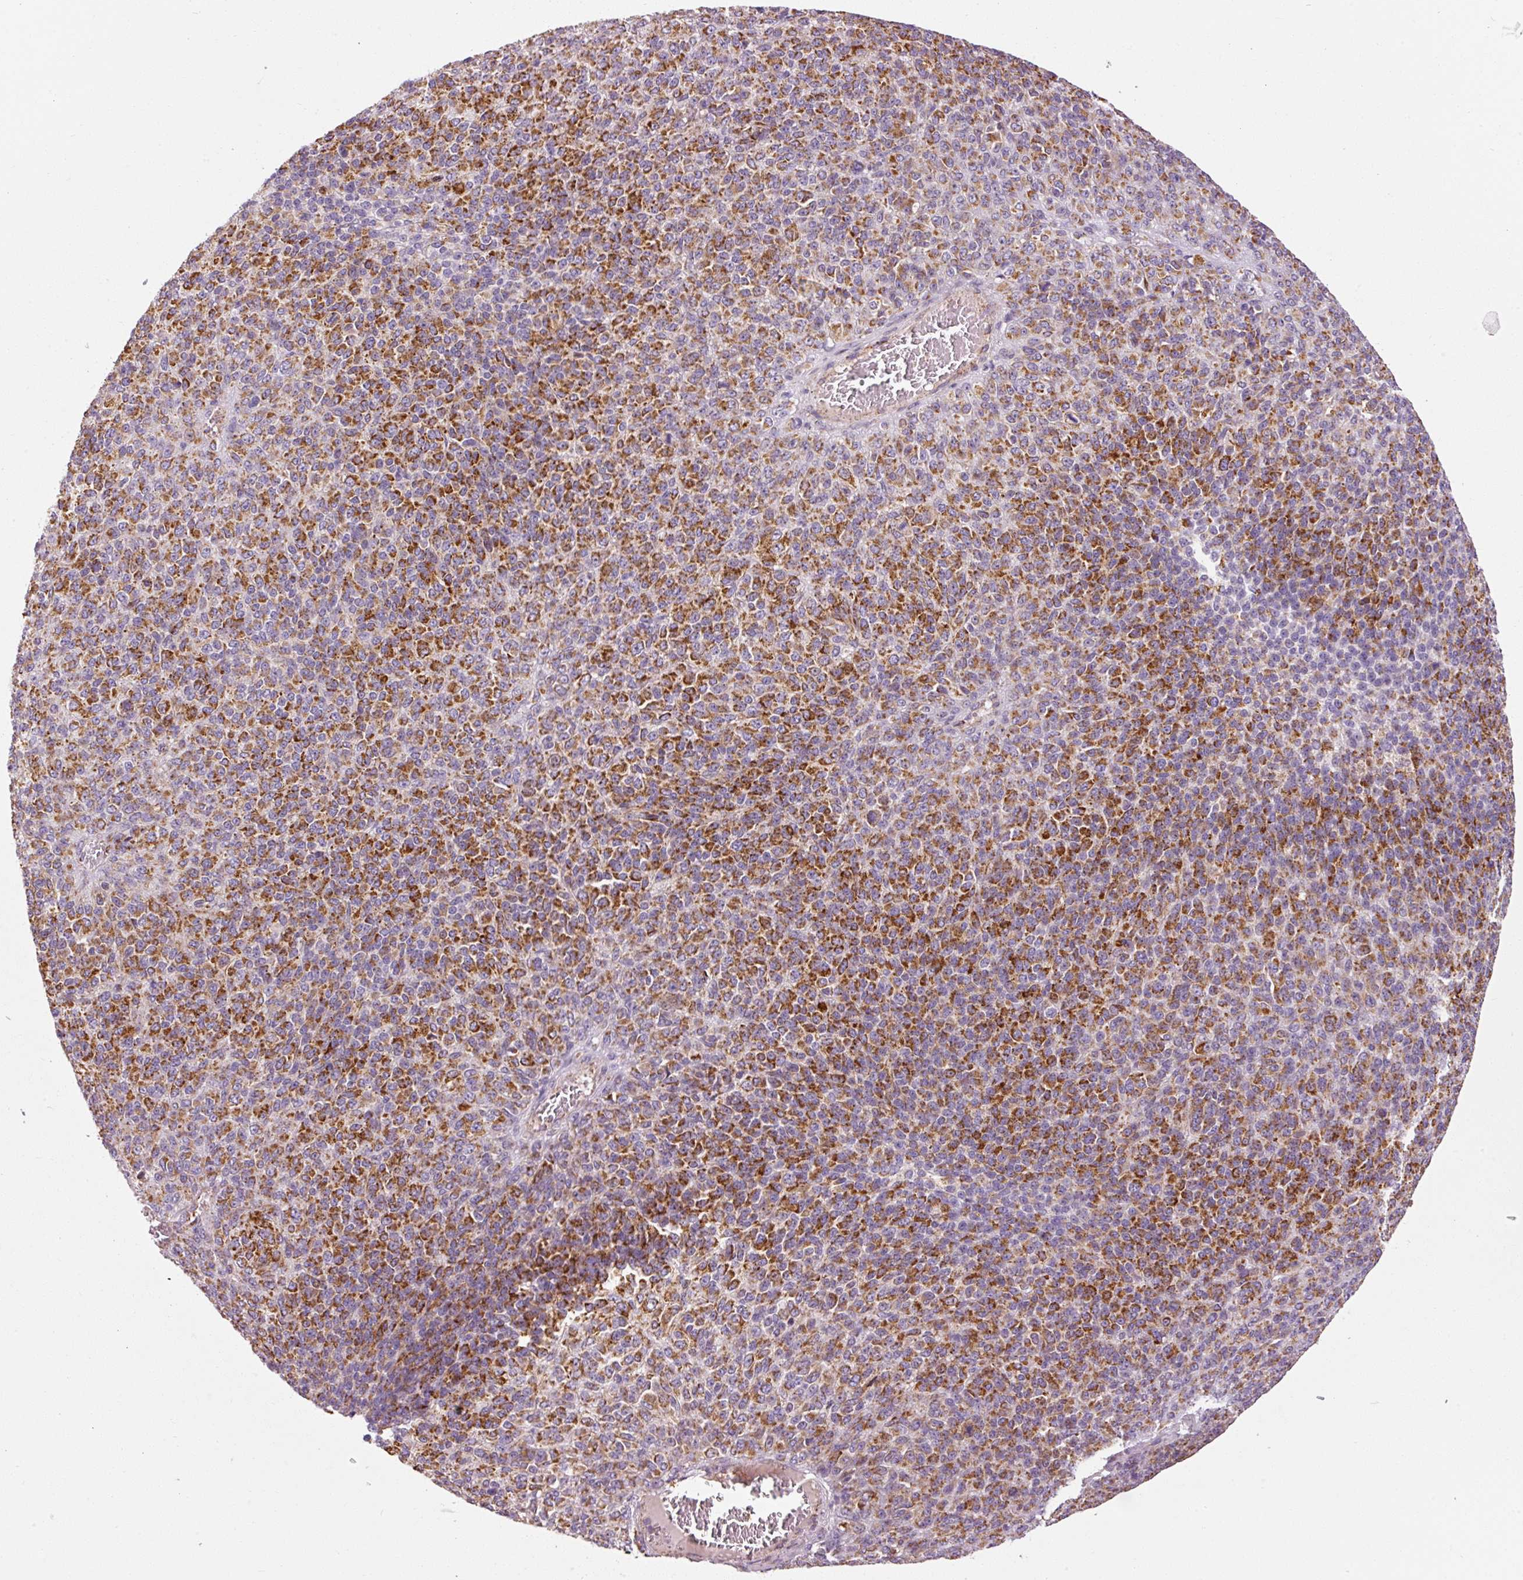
{"staining": {"intensity": "strong", "quantity": ">75%", "location": "cytoplasmic/membranous"}, "tissue": "melanoma", "cell_type": "Tumor cells", "image_type": "cancer", "snomed": [{"axis": "morphology", "description": "Malignant melanoma, Metastatic site"}, {"axis": "topography", "description": "Brain"}], "caption": "A brown stain highlights strong cytoplasmic/membranous staining of a protein in human malignant melanoma (metastatic site) tumor cells.", "gene": "NDUFB4", "patient": {"sex": "female", "age": 56}}